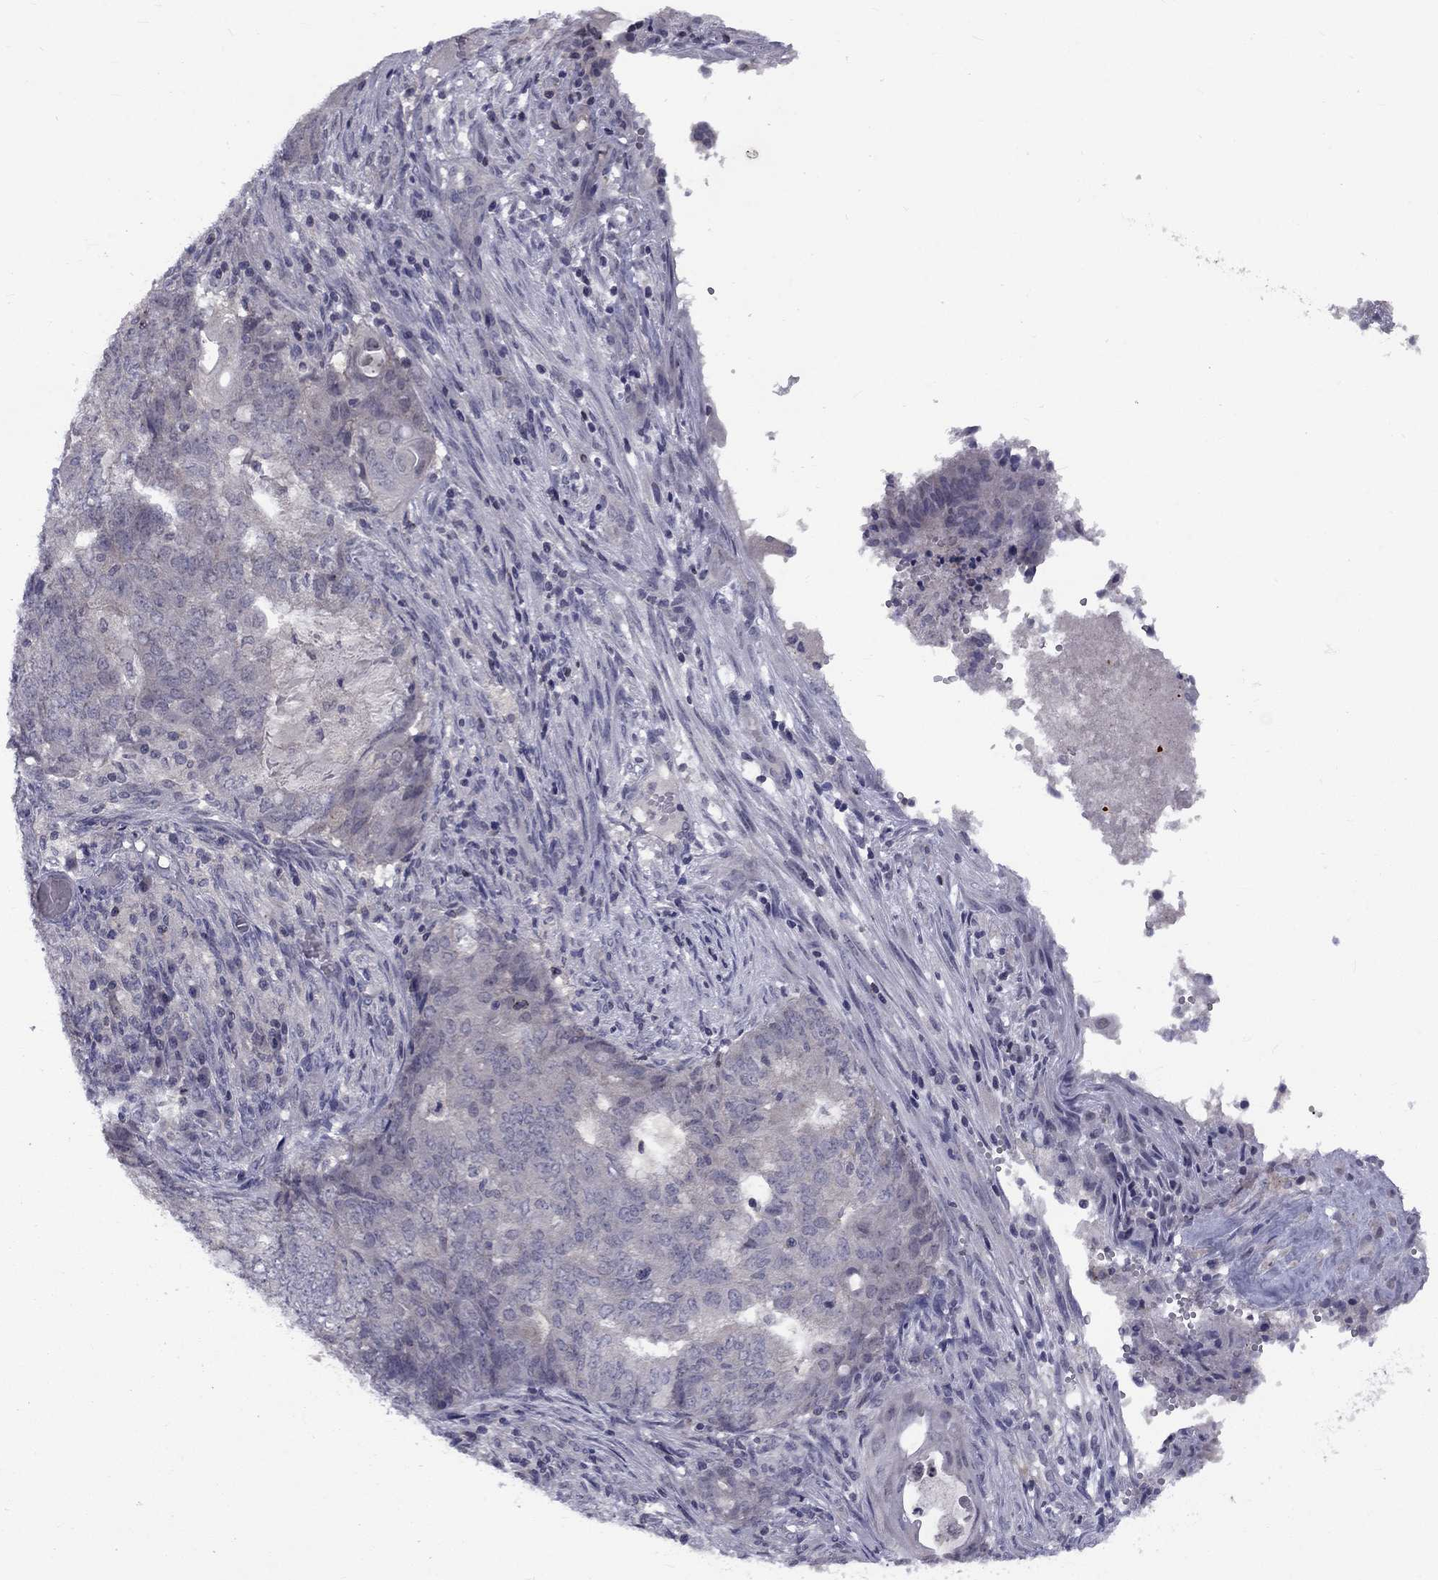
{"staining": {"intensity": "negative", "quantity": "none", "location": "none"}, "tissue": "endometrial cancer", "cell_type": "Tumor cells", "image_type": "cancer", "snomed": [{"axis": "morphology", "description": "Adenocarcinoma, NOS"}, {"axis": "topography", "description": "Endometrium"}], "caption": "Endometrial cancer (adenocarcinoma) was stained to show a protein in brown. There is no significant expression in tumor cells. (Brightfield microscopy of DAB (3,3'-diaminobenzidine) IHC at high magnification).", "gene": "SNTA1", "patient": {"sex": "female", "age": 62}}